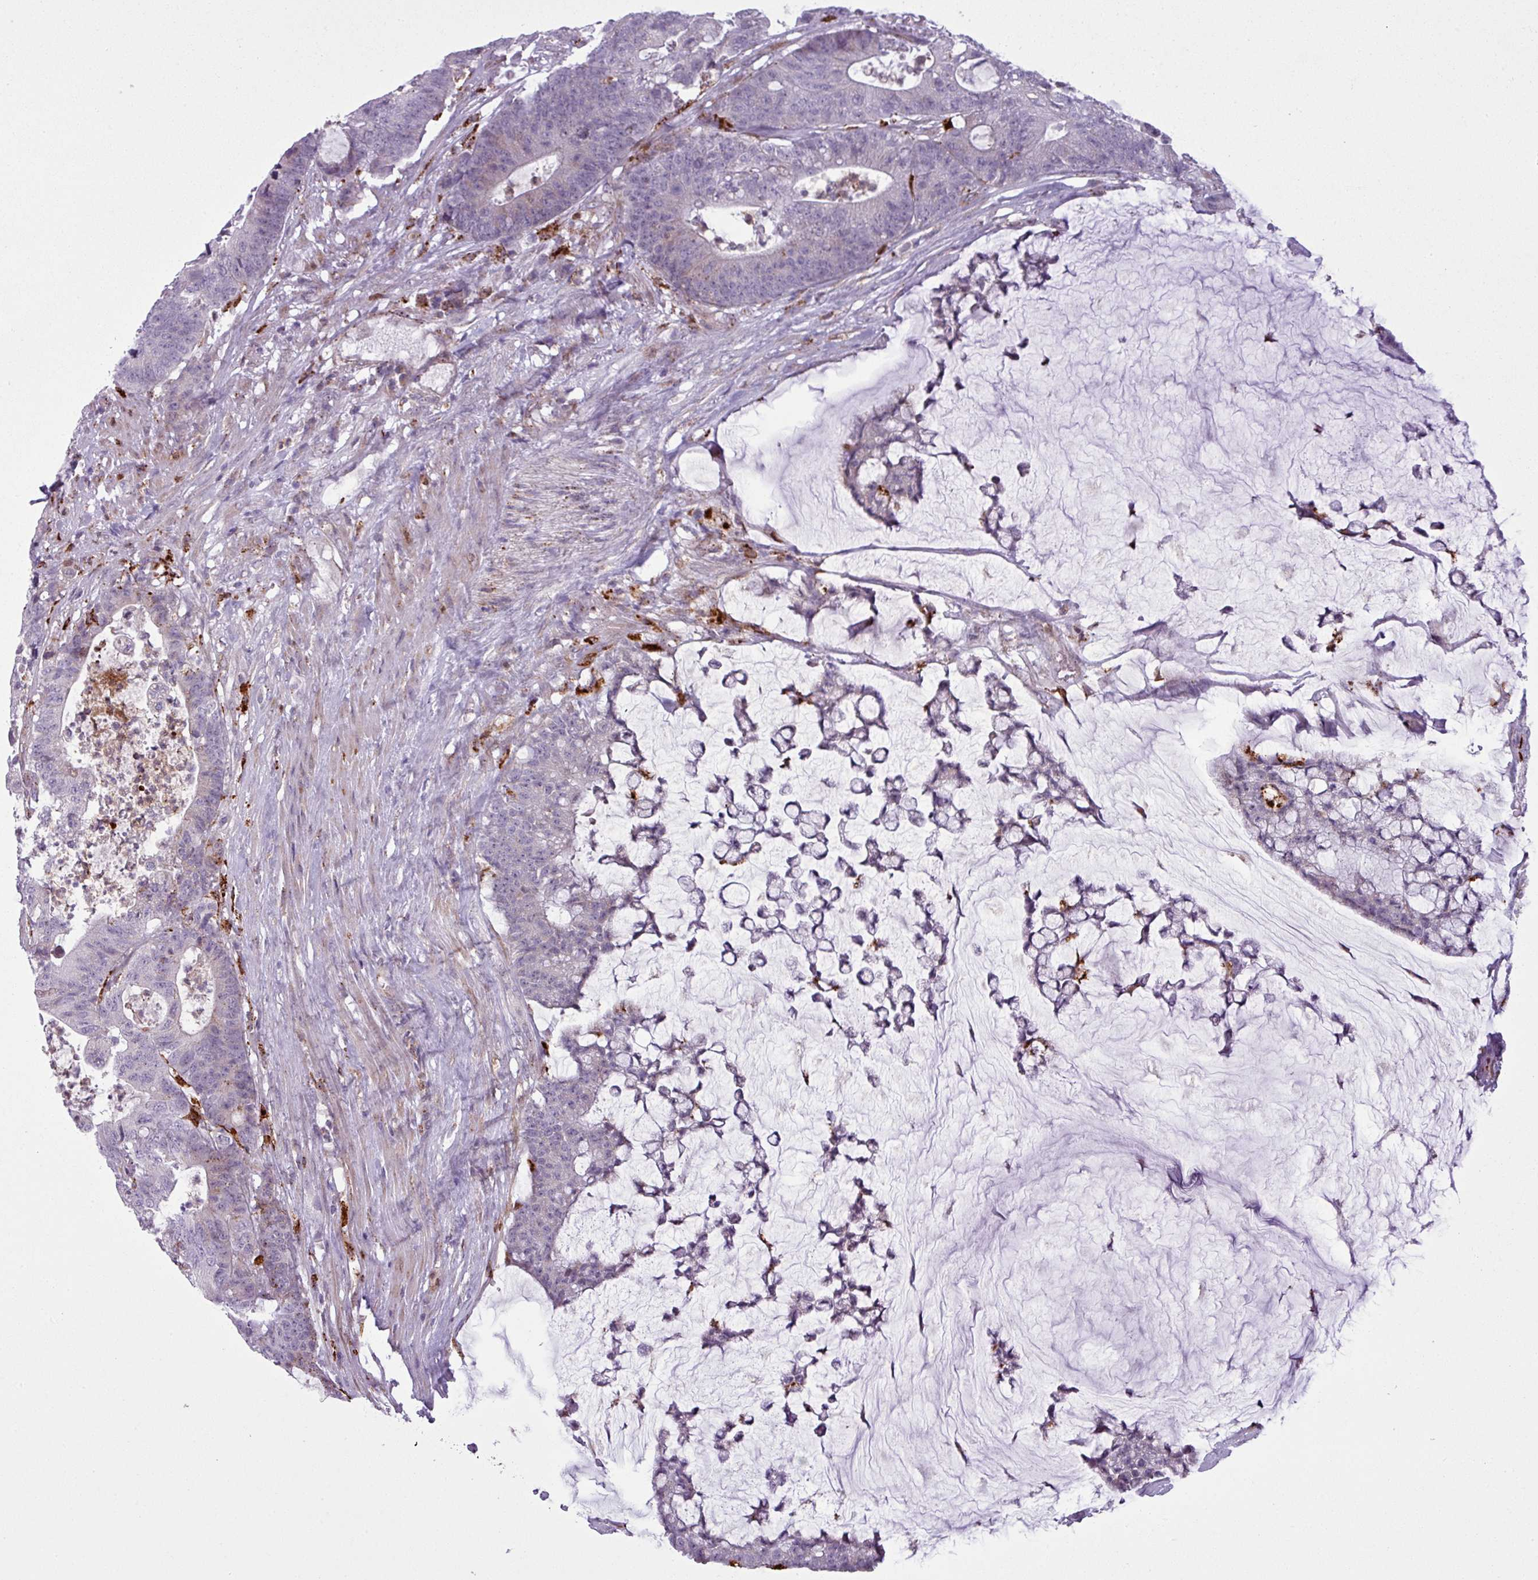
{"staining": {"intensity": "negative", "quantity": "none", "location": "none"}, "tissue": "colorectal cancer", "cell_type": "Tumor cells", "image_type": "cancer", "snomed": [{"axis": "morphology", "description": "Adenocarcinoma, NOS"}, {"axis": "topography", "description": "Colon"}], "caption": "Micrograph shows no significant protein staining in tumor cells of colorectal cancer. (DAB (3,3'-diaminobenzidine) immunohistochemistry with hematoxylin counter stain).", "gene": "MAP7D2", "patient": {"sex": "female", "age": 84}}